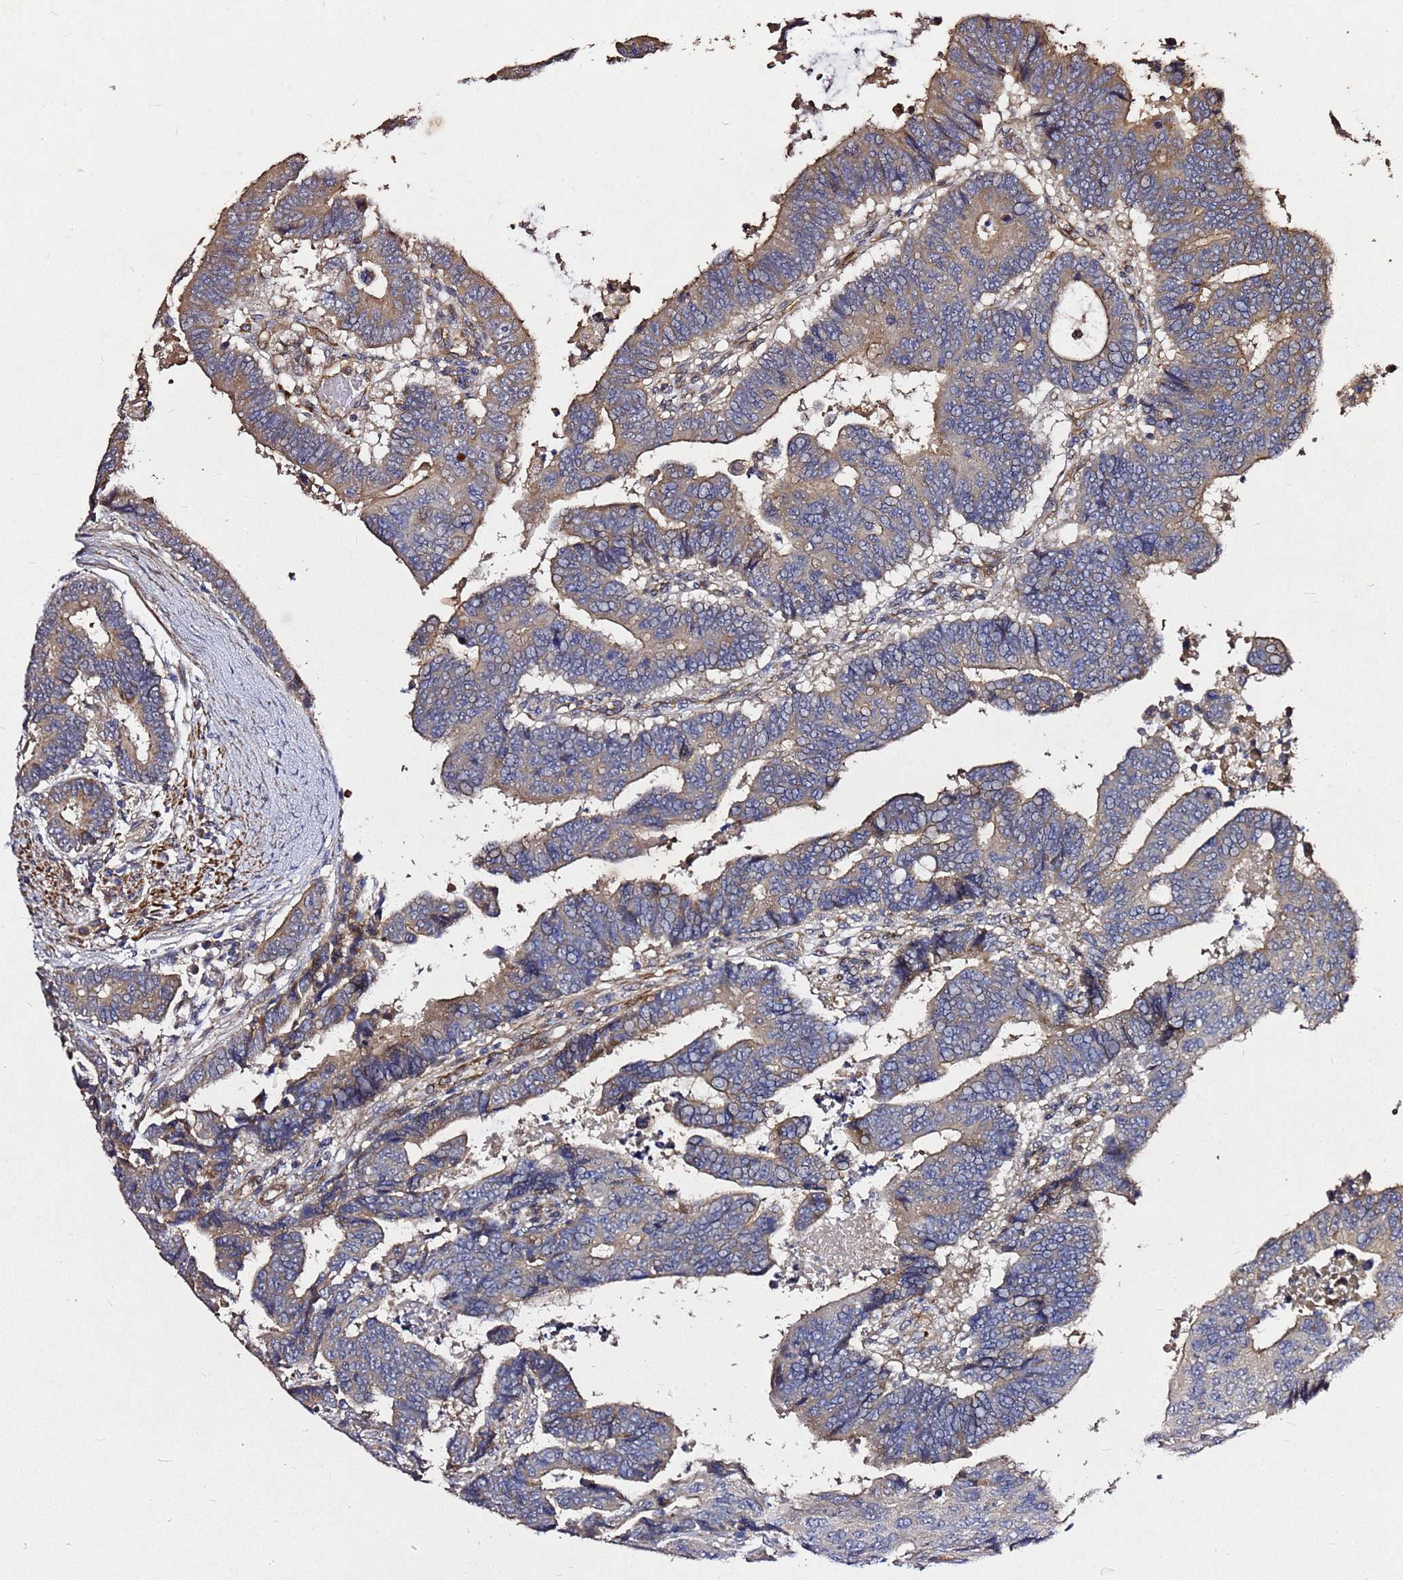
{"staining": {"intensity": "moderate", "quantity": "<25%", "location": "cytoplasmic/membranous"}, "tissue": "colorectal cancer", "cell_type": "Tumor cells", "image_type": "cancer", "snomed": [{"axis": "morphology", "description": "Adenocarcinoma, NOS"}, {"axis": "topography", "description": "Rectum"}], "caption": "DAB (3,3'-diaminobenzidine) immunohistochemical staining of human adenocarcinoma (colorectal) shows moderate cytoplasmic/membranous protein staining in about <25% of tumor cells.", "gene": "RSPRY1", "patient": {"sex": "male", "age": 84}}